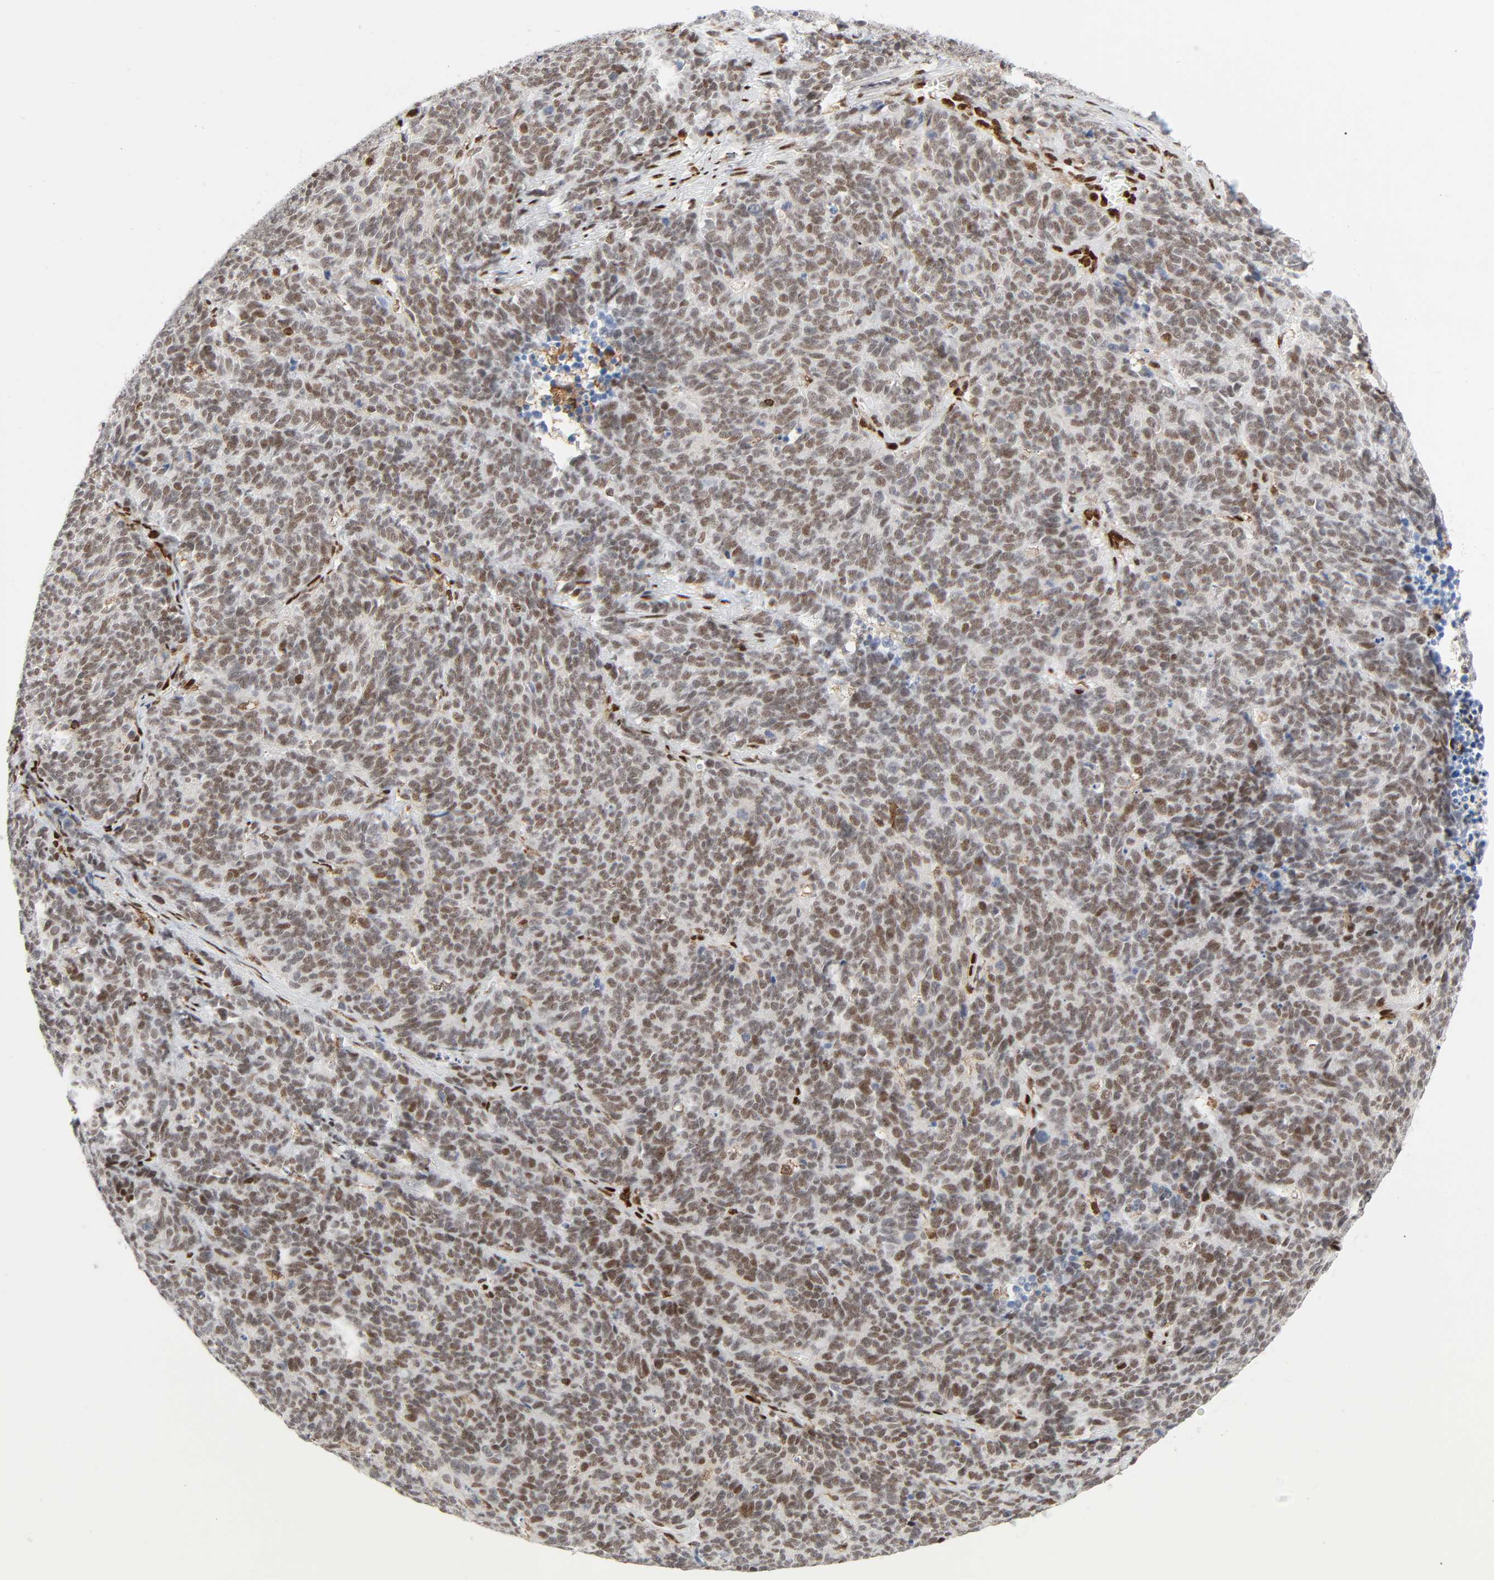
{"staining": {"intensity": "moderate", "quantity": ">75%", "location": "nuclear"}, "tissue": "lung cancer", "cell_type": "Tumor cells", "image_type": "cancer", "snomed": [{"axis": "morphology", "description": "Neoplasm, malignant, NOS"}, {"axis": "topography", "description": "Lung"}], "caption": "This micrograph demonstrates immunohistochemistry staining of neoplasm (malignant) (lung), with medium moderate nuclear positivity in approximately >75% of tumor cells.", "gene": "WAS", "patient": {"sex": "female", "age": 58}}